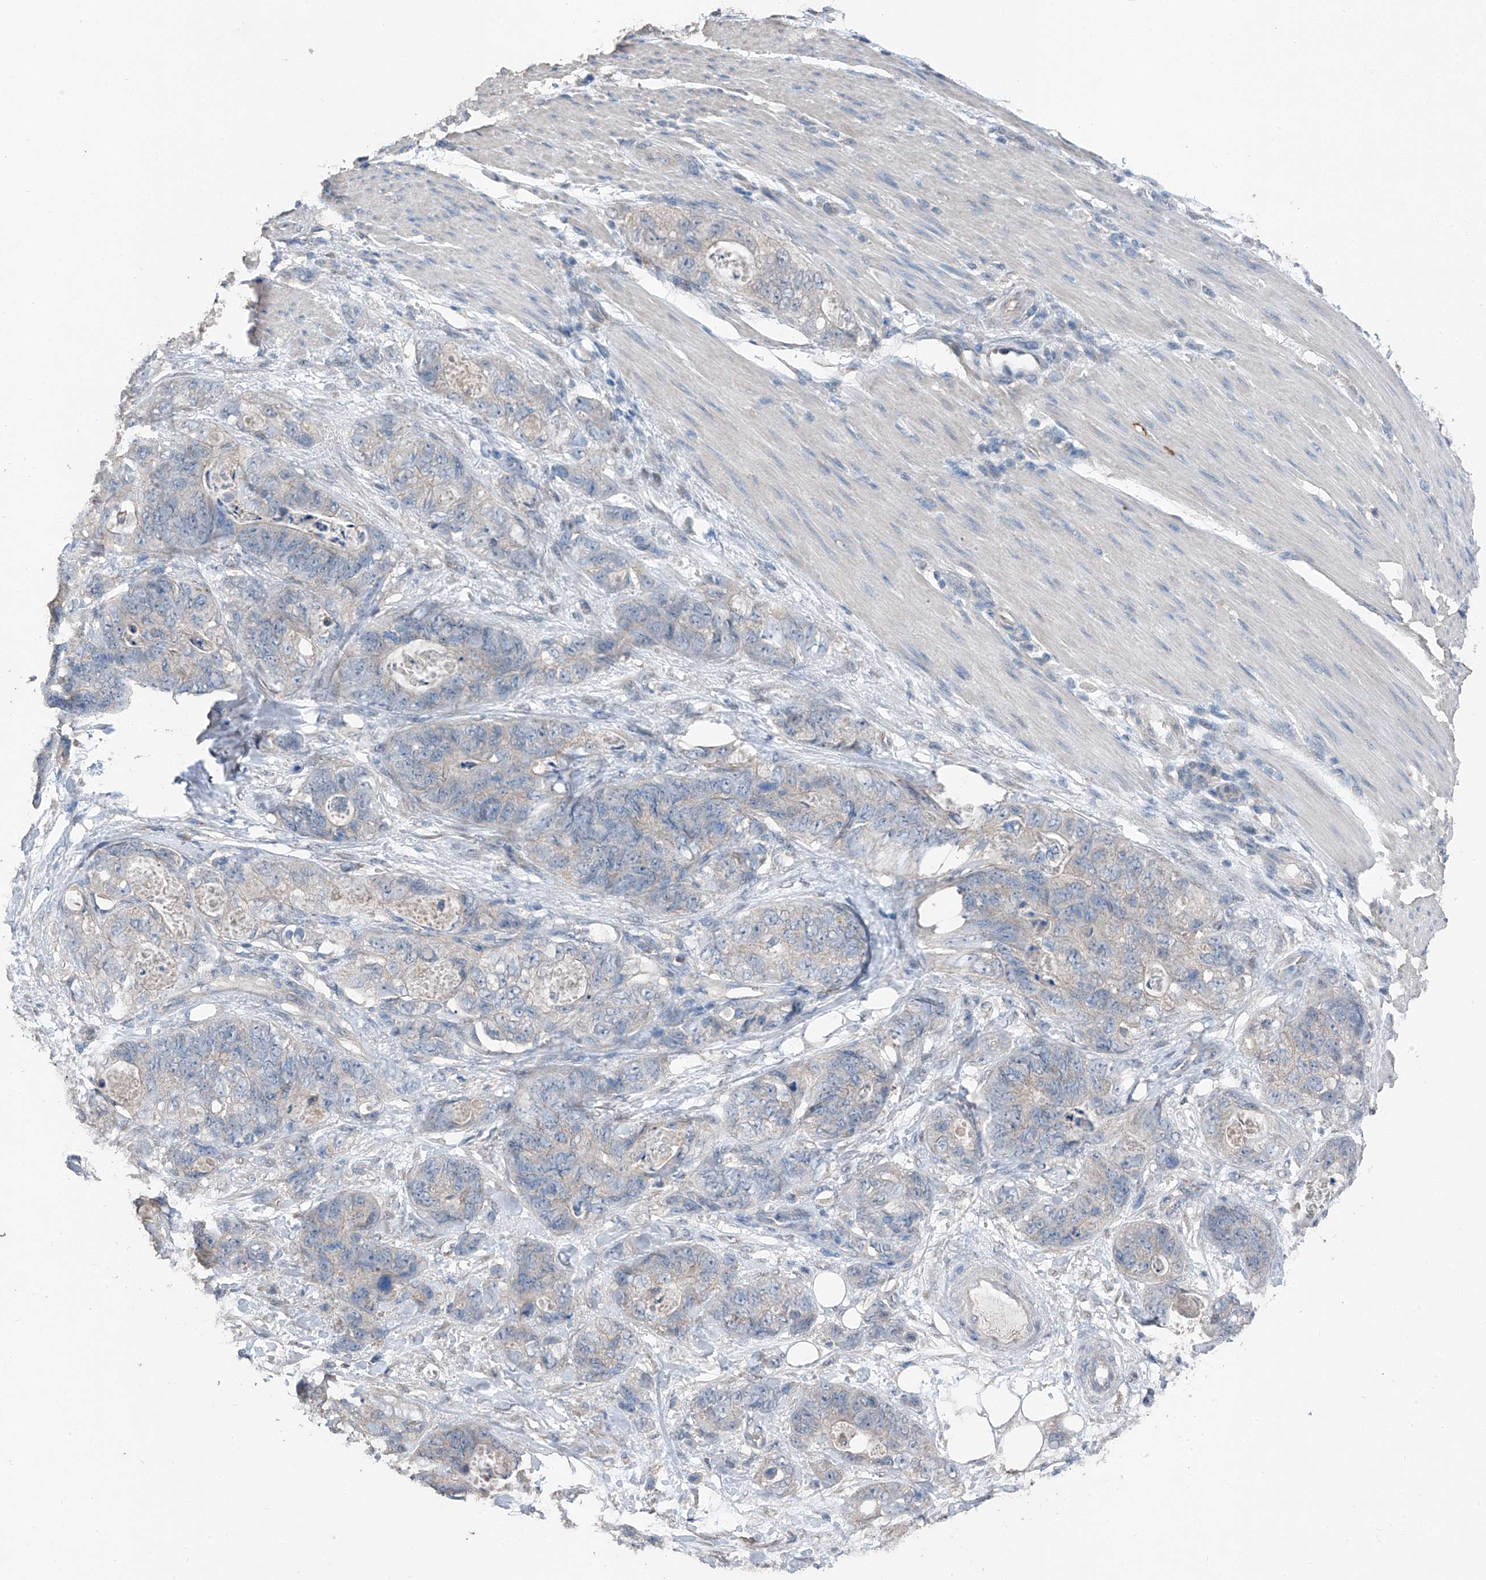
{"staining": {"intensity": "negative", "quantity": "none", "location": "none"}, "tissue": "stomach cancer", "cell_type": "Tumor cells", "image_type": "cancer", "snomed": [{"axis": "morphology", "description": "Normal tissue, NOS"}, {"axis": "morphology", "description": "Adenocarcinoma, NOS"}, {"axis": "topography", "description": "Stomach"}], "caption": "Immunohistochemistry histopathology image of neoplastic tissue: stomach cancer stained with DAB demonstrates no significant protein expression in tumor cells.", "gene": "MAMLD1", "patient": {"sex": "female", "age": 89}}